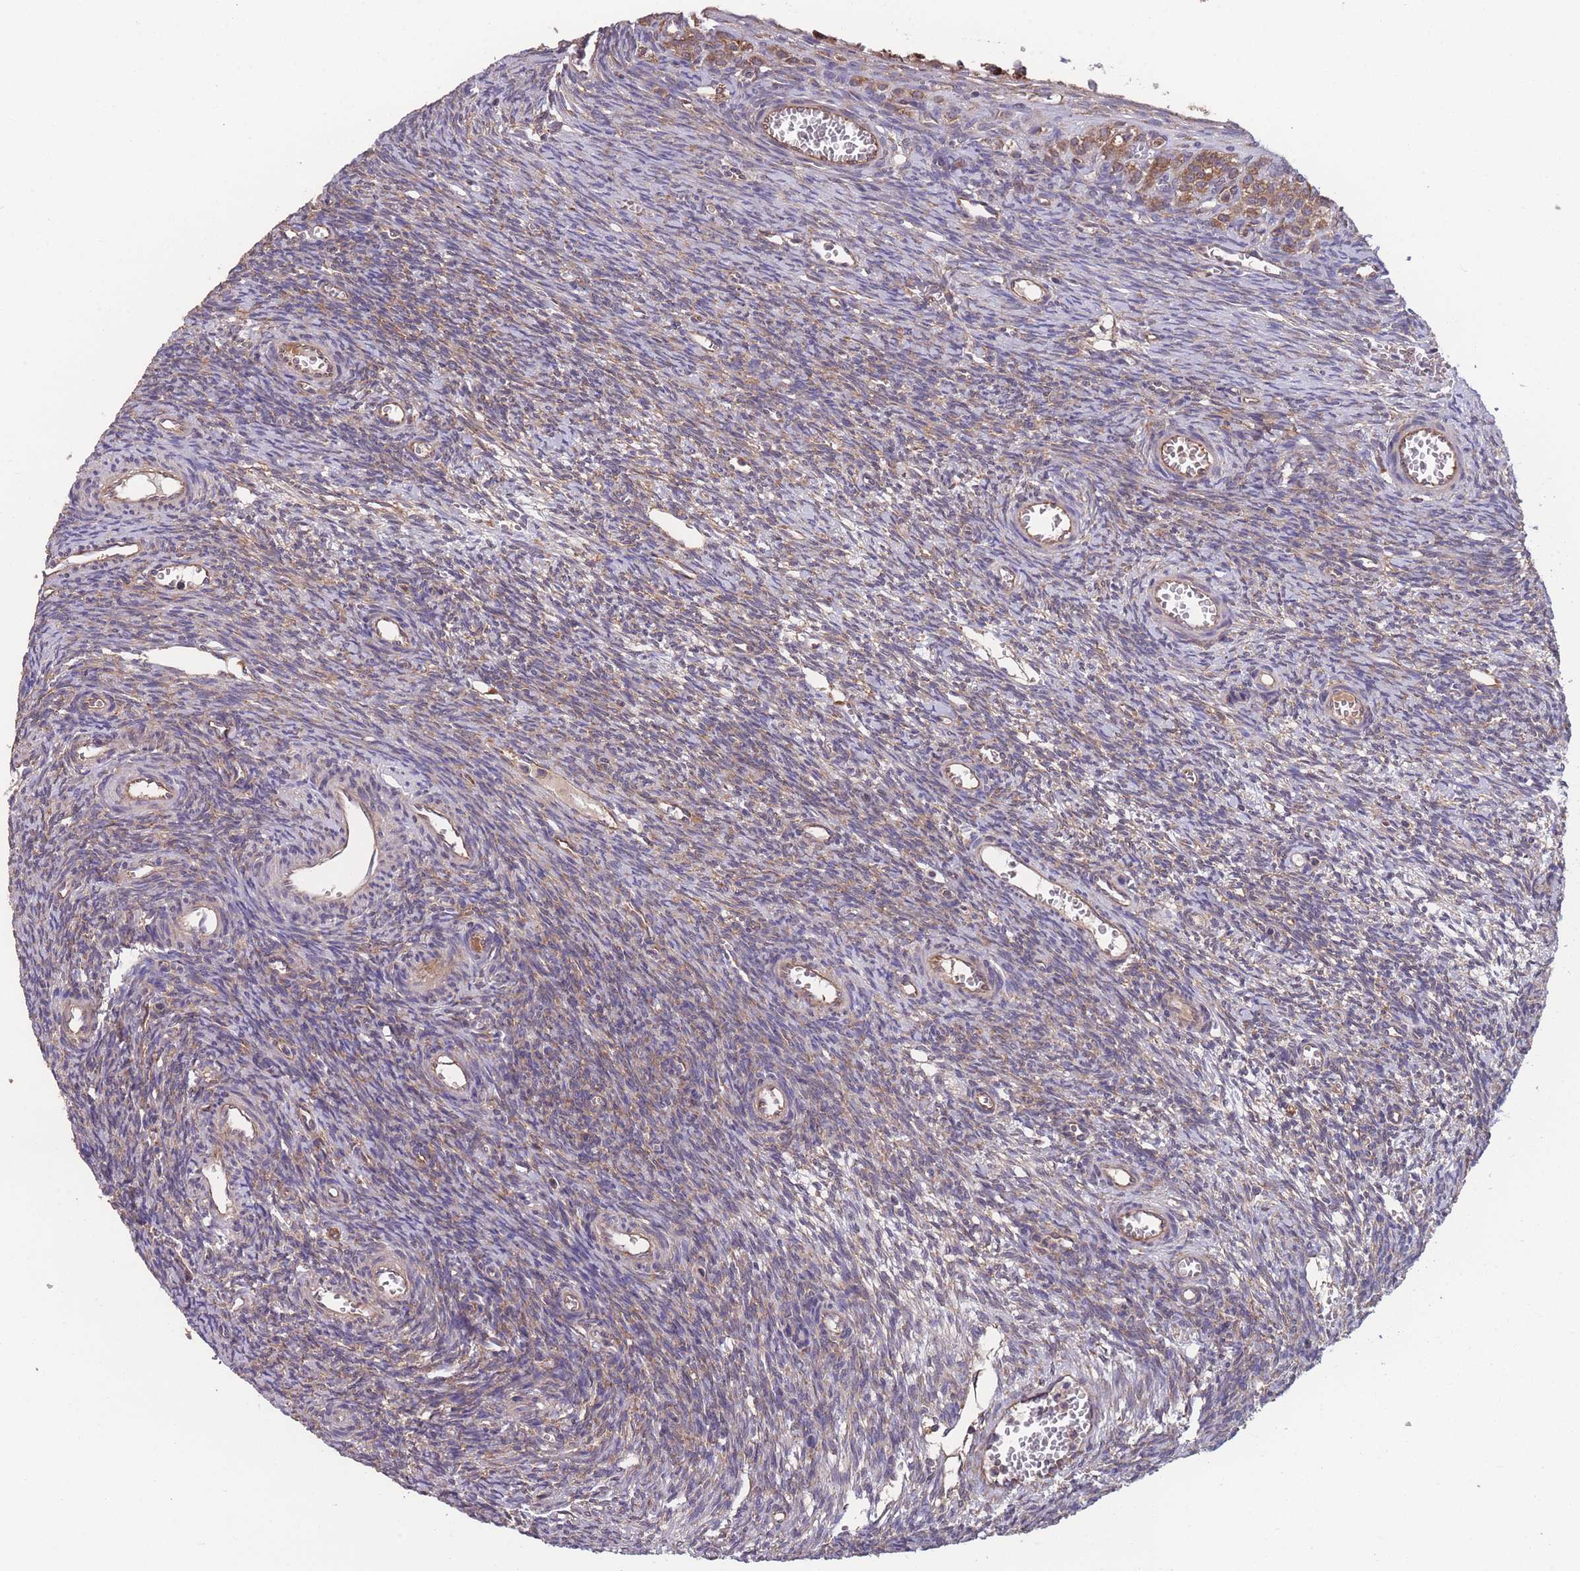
{"staining": {"intensity": "weak", "quantity": "25%-75%", "location": "cytoplasmic/membranous"}, "tissue": "ovary", "cell_type": "Ovarian stroma cells", "image_type": "normal", "snomed": [{"axis": "morphology", "description": "Normal tissue, NOS"}, {"axis": "topography", "description": "Ovary"}], "caption": "A high-resolution image shows immunohistochemistry staining of unremarkable ovary, which demonstrates weak cytoplasmic/membranous positivity in about 25%-75% of ovarian stroma cells. (brown staining indicates protein expression, while blue staining denotes nuclei).", "gene": "ZPR1", "patient": {"sex": "female", "age": 39}}